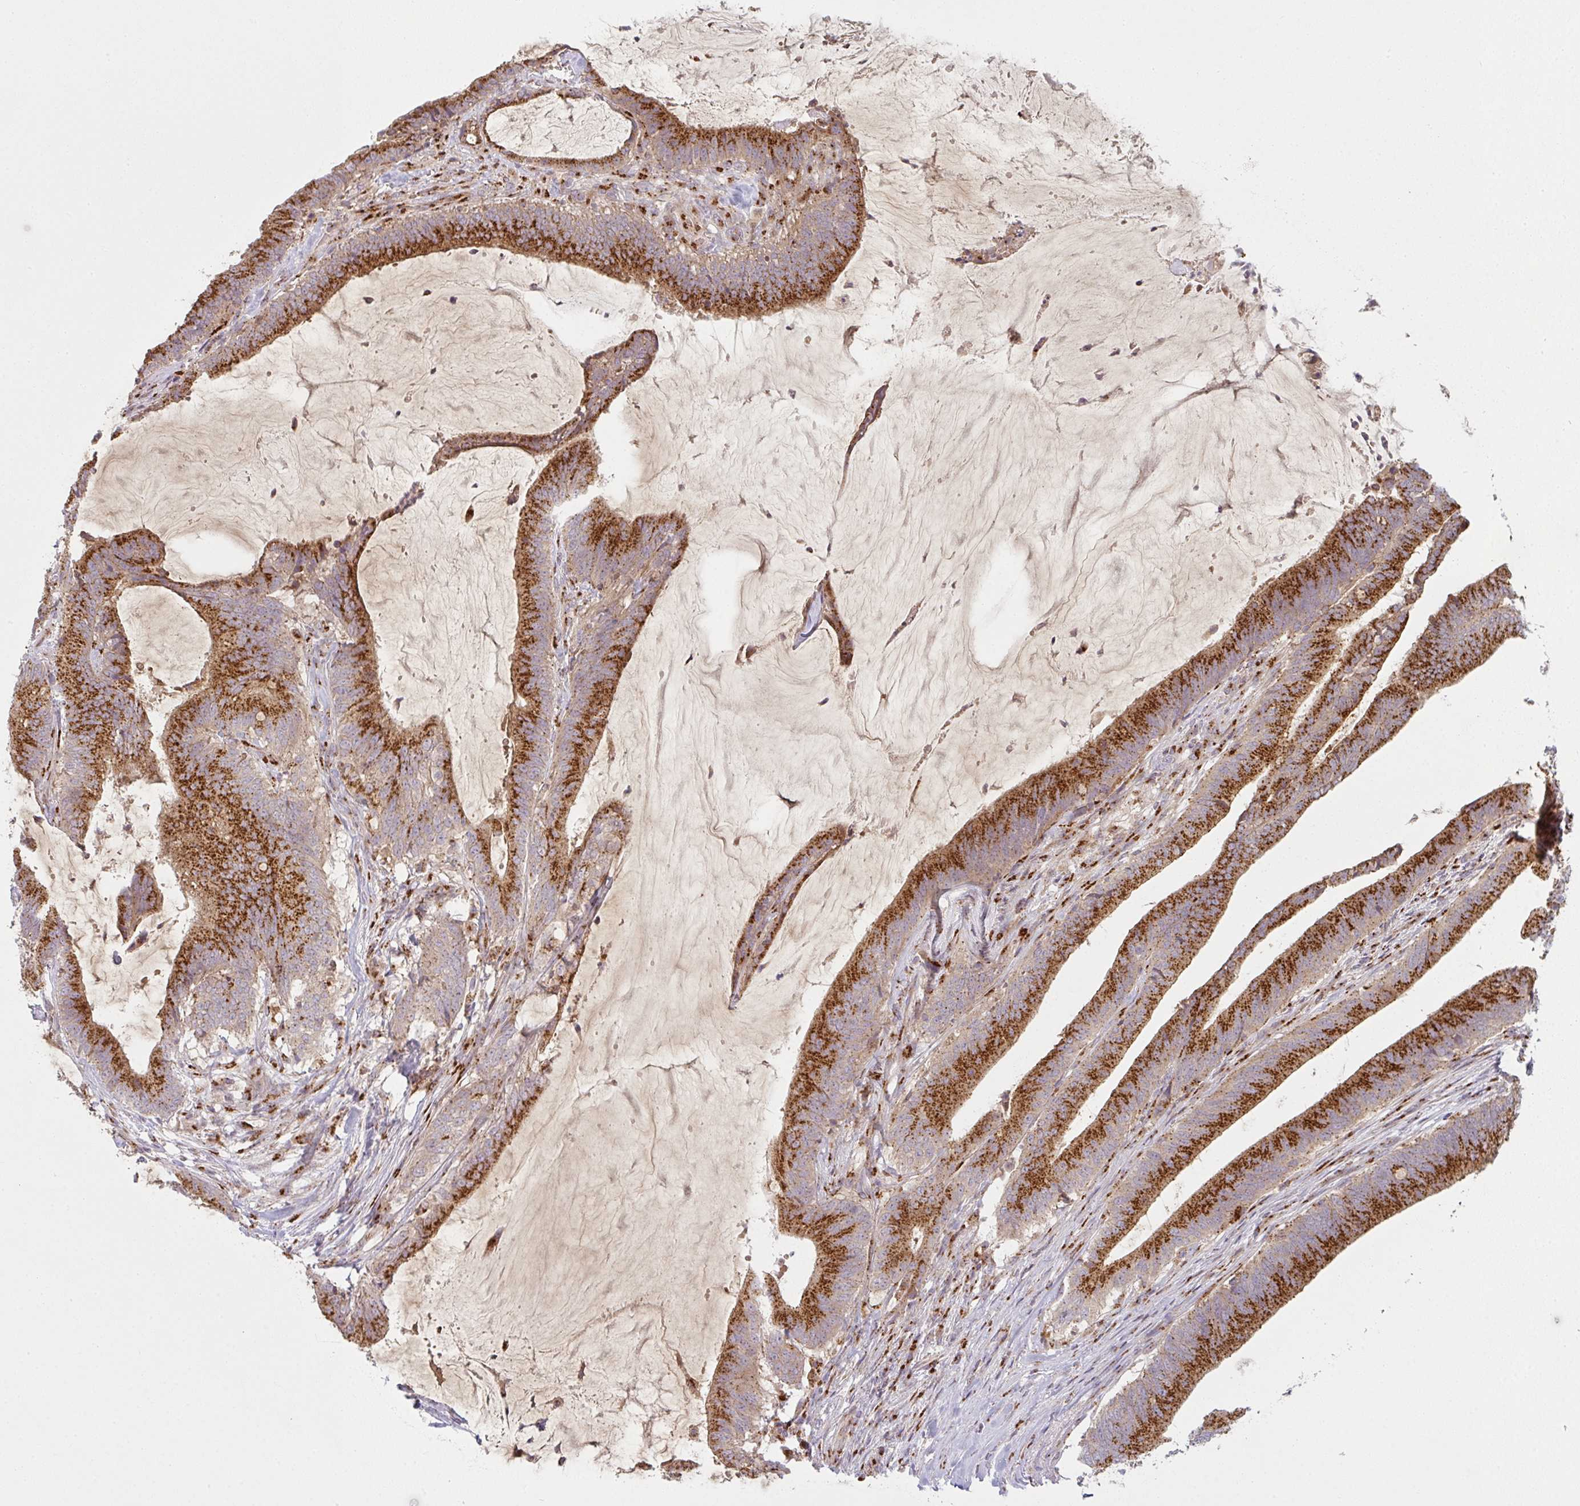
{"staining": {"intensity": "strong", "quantity": ">75%", "location": "cytoplasmic/membranous"}, "tissue": "colorectal cancer", "cell_type": "Tumor cells", "image_type": "cancer", "snomed": [{"axis": "morphology", "description": "Adenocarcinoma, NOS"}, {"axis": "topography", "description": "Colon"}], "caption": "This micrograph exhibits IHC staining of adenocarcinoma (colorectal), with high strong cytoplasmic/membranous expression in approximately >75% of tumor cells.", "gene": "GVQW3", "patient": {"sex": "female", "age": 43}}